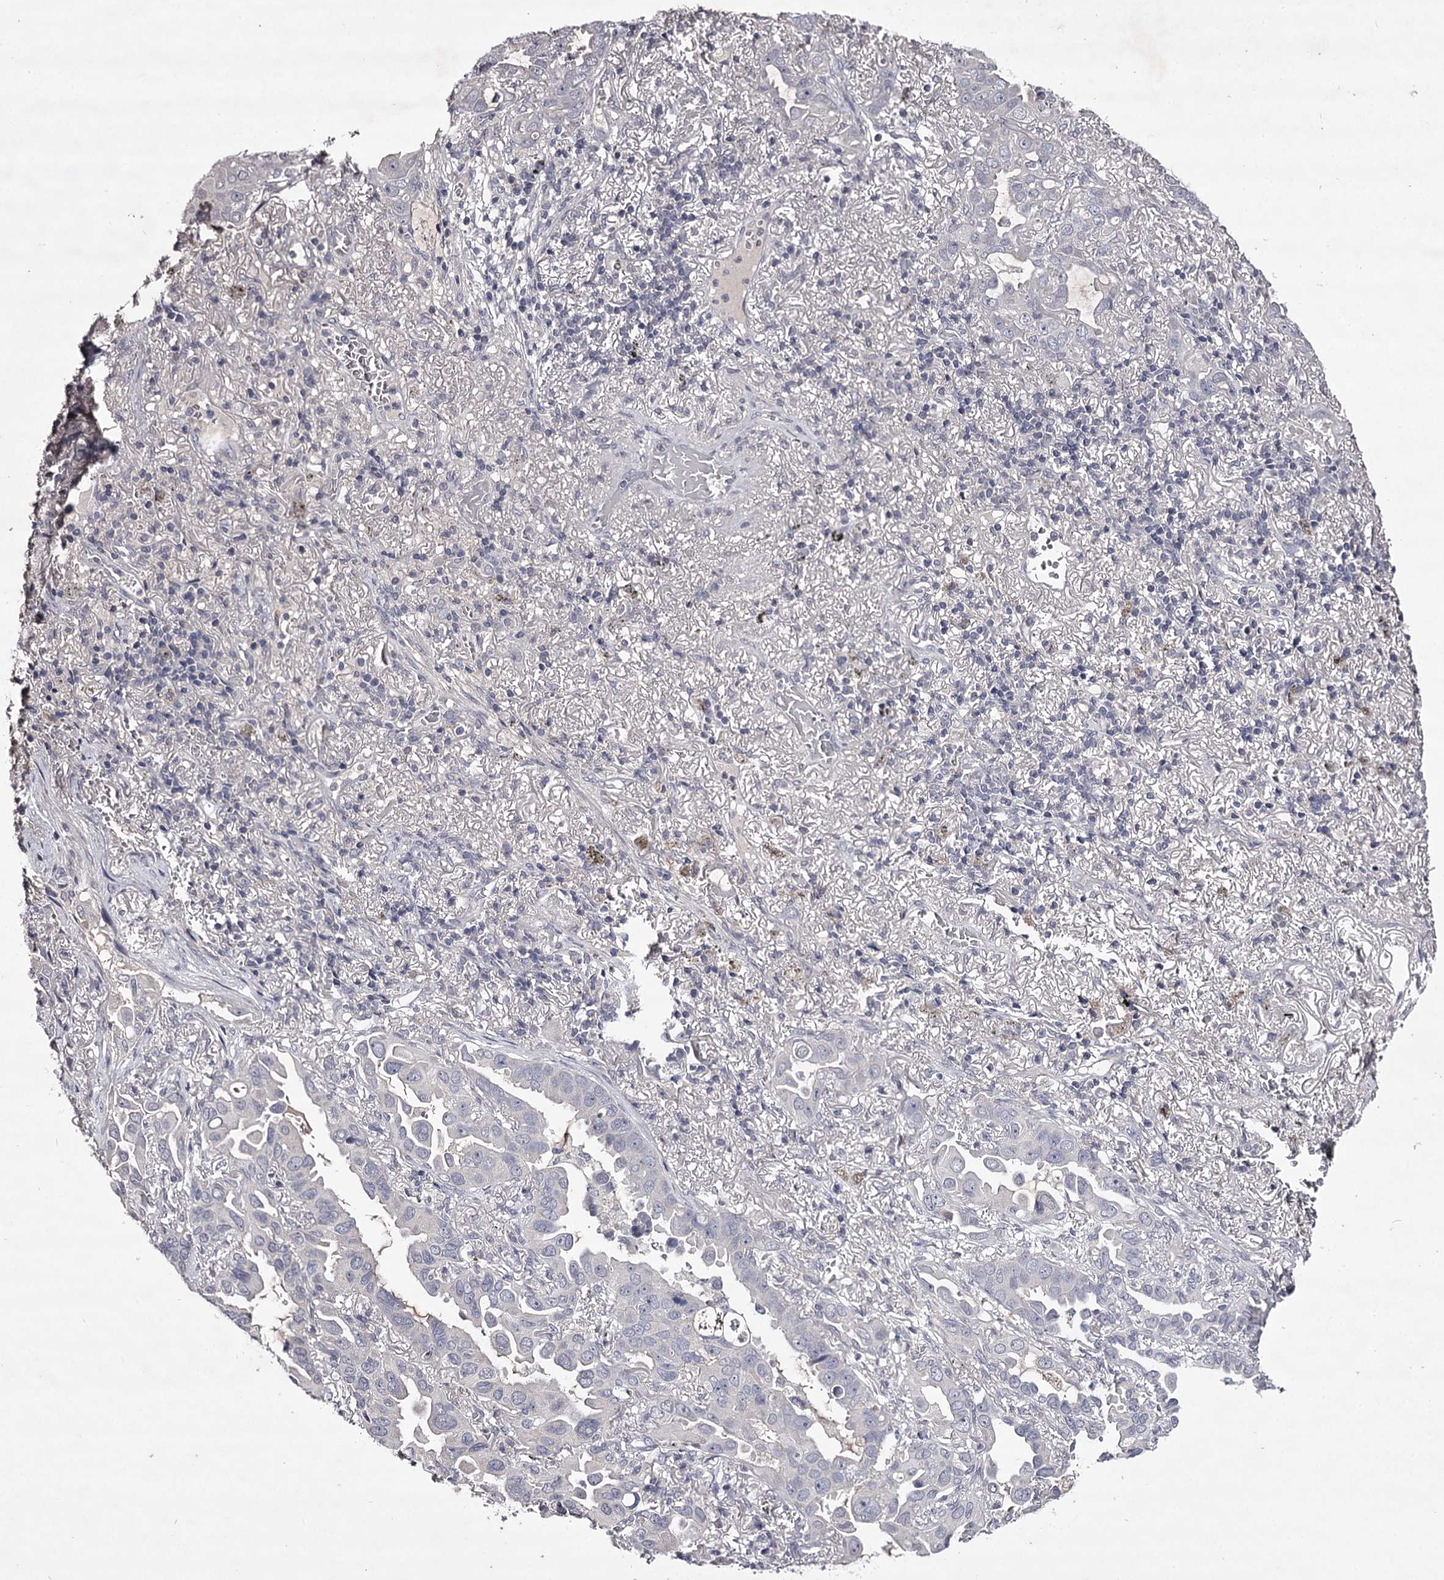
{"staining": {"intensity": "negative", "quantity": "none", "location": "none"}, "tissue": "lung cancer", "cell_type": "Tumor cells", "image_type": "cancer", "snomed": [{"axis": "morphology", "description": "Adenocarcinoma, NOS"}, {"axis": "topography", "description": "Lung"}], "caption": "Lung cancer (adenocarcinoma) was stained to show a protein in brown. There is no significant staining in tumor cells.", "gene": "PRM2", "patient": {"sex": "male", "age": 64}}